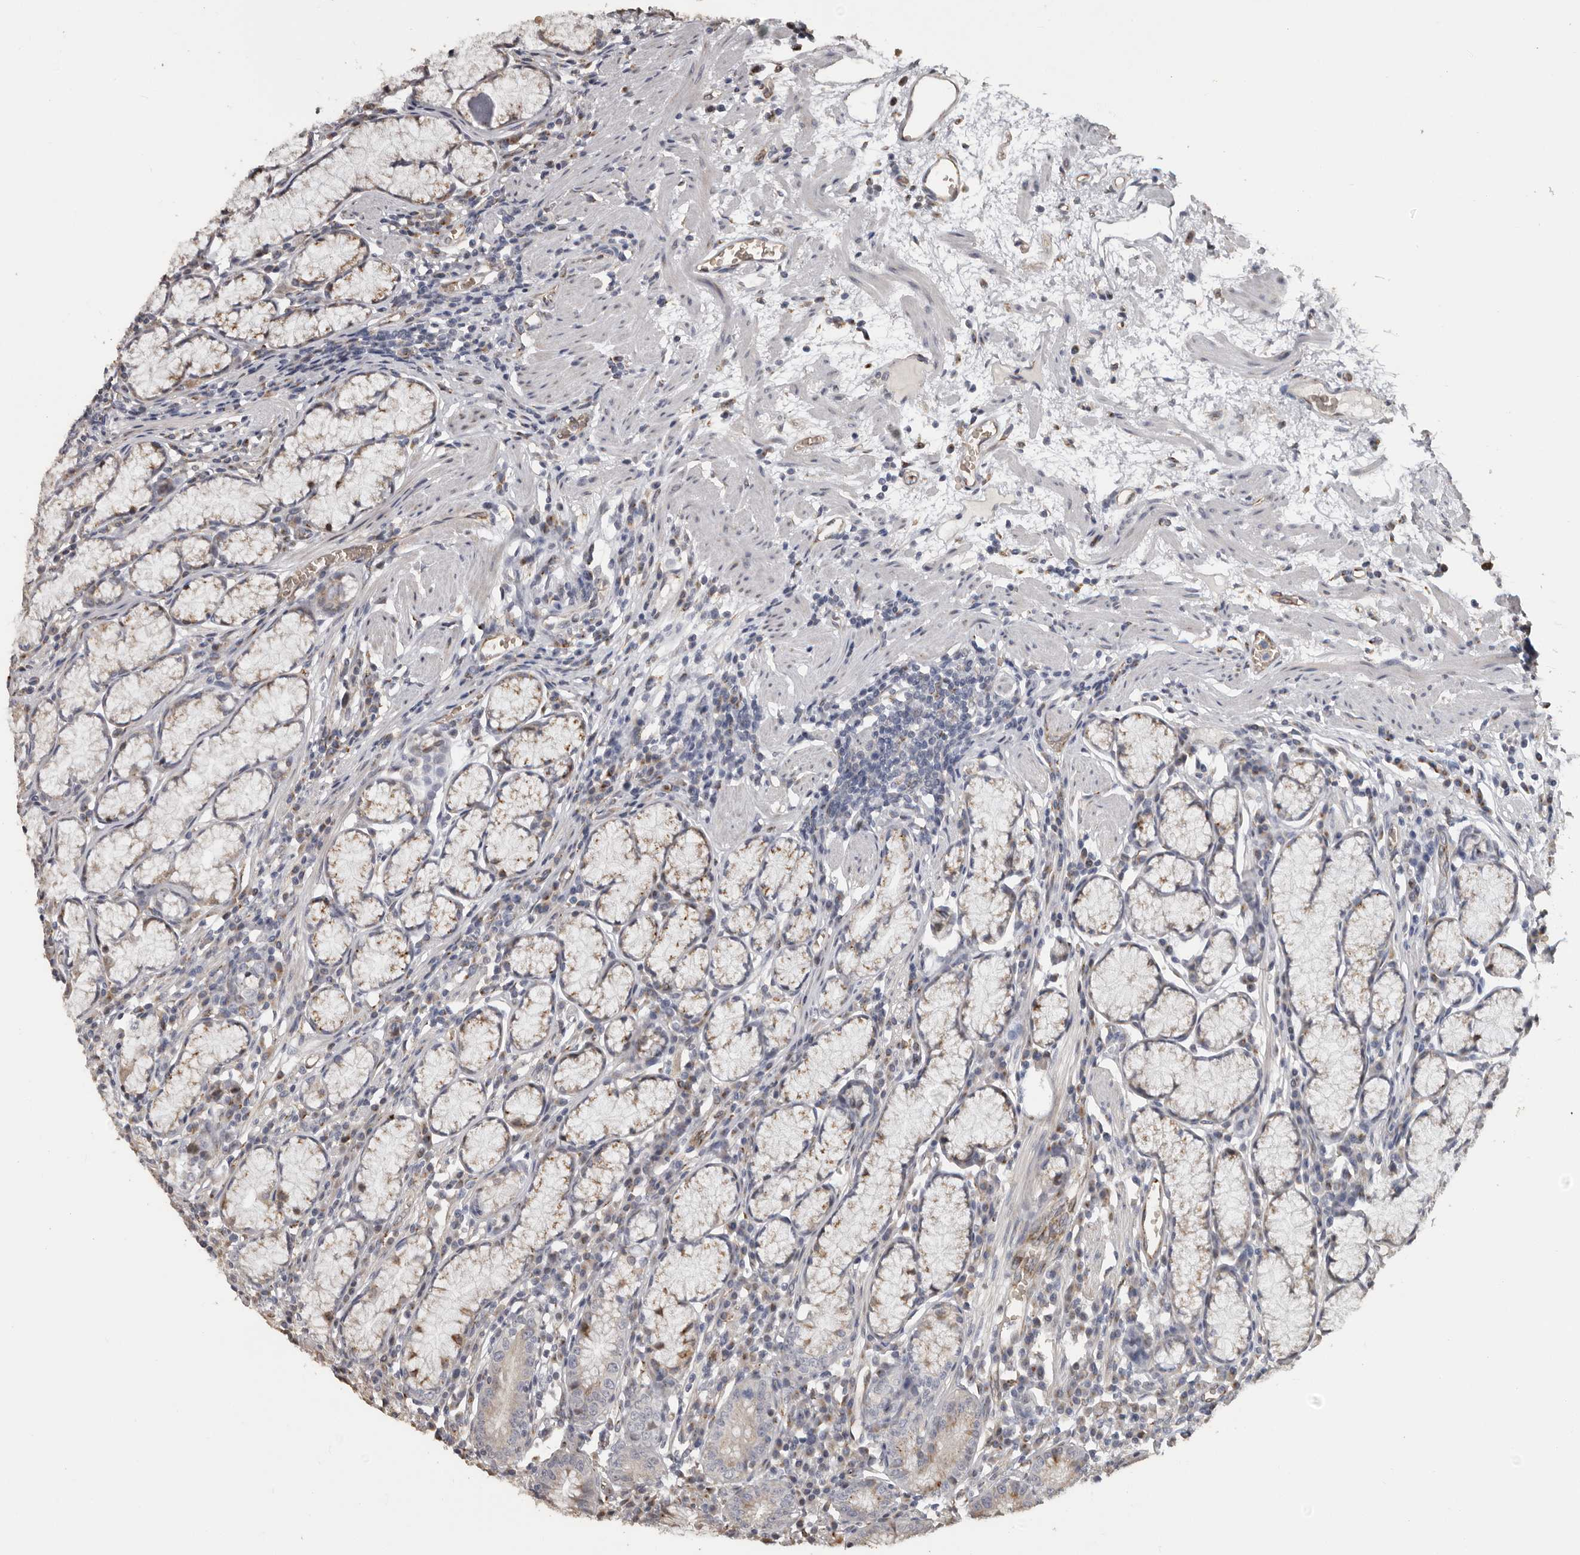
{"staining": {"intensity": "moderate", "quantity": "<25%", "location": "cytoplasmic/membranous"}, "tissue": "stomach", "cell_type": "Glandular cells", "image_type": "normal", "snomed": [{"axis": "morphology", "description": "Normal tissue, NOS"}, {"axis": "topography", "description": "Stomach"}], "caption": "This is a photomicrograph of immunohistochemistry staining of normal stomach, which shows moderate staining in the cytoplasmic/membranous of glandular cells.", "gene": "ENTREP1", "patient": {"sex": "male", "age": 55}}